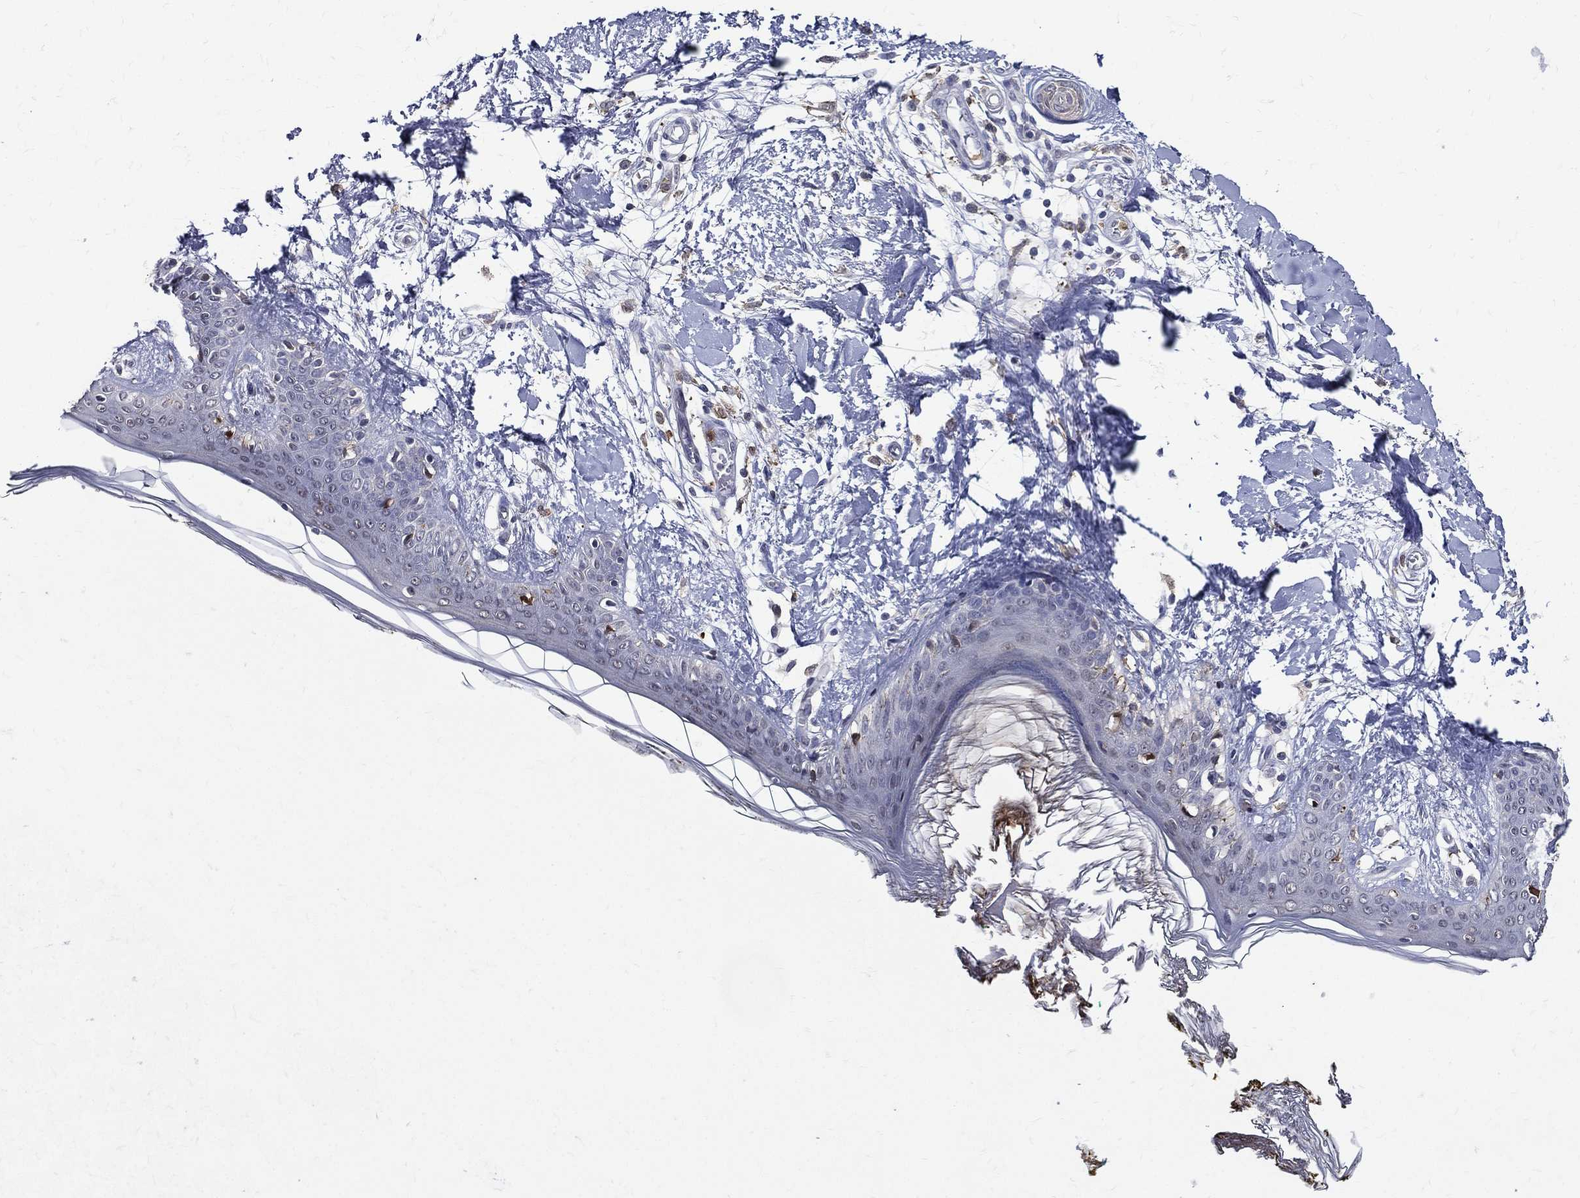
{"staining": {"intensity": "negative", "quantity": "none", "location": "none"}, "tissue": "skin", "cell_type": "Fibroblasts", "image_type": "normal", "snomed": [{"axis": "morphology", "description": "Normal tissue, NOS"}, {"axis": "morphology", "description": "Malignant melanoma, NOS"}, {"axis": "topography", "description": "Skin"}], "caption": "Benign skin was stained to show a protein in brown. There is no significant expression in fibroblasts. (Immunohistochemistry, brightfield microscopy, high magnification).", "gene": "GPR171", "patient": {"sex": "female", "age": 34}}